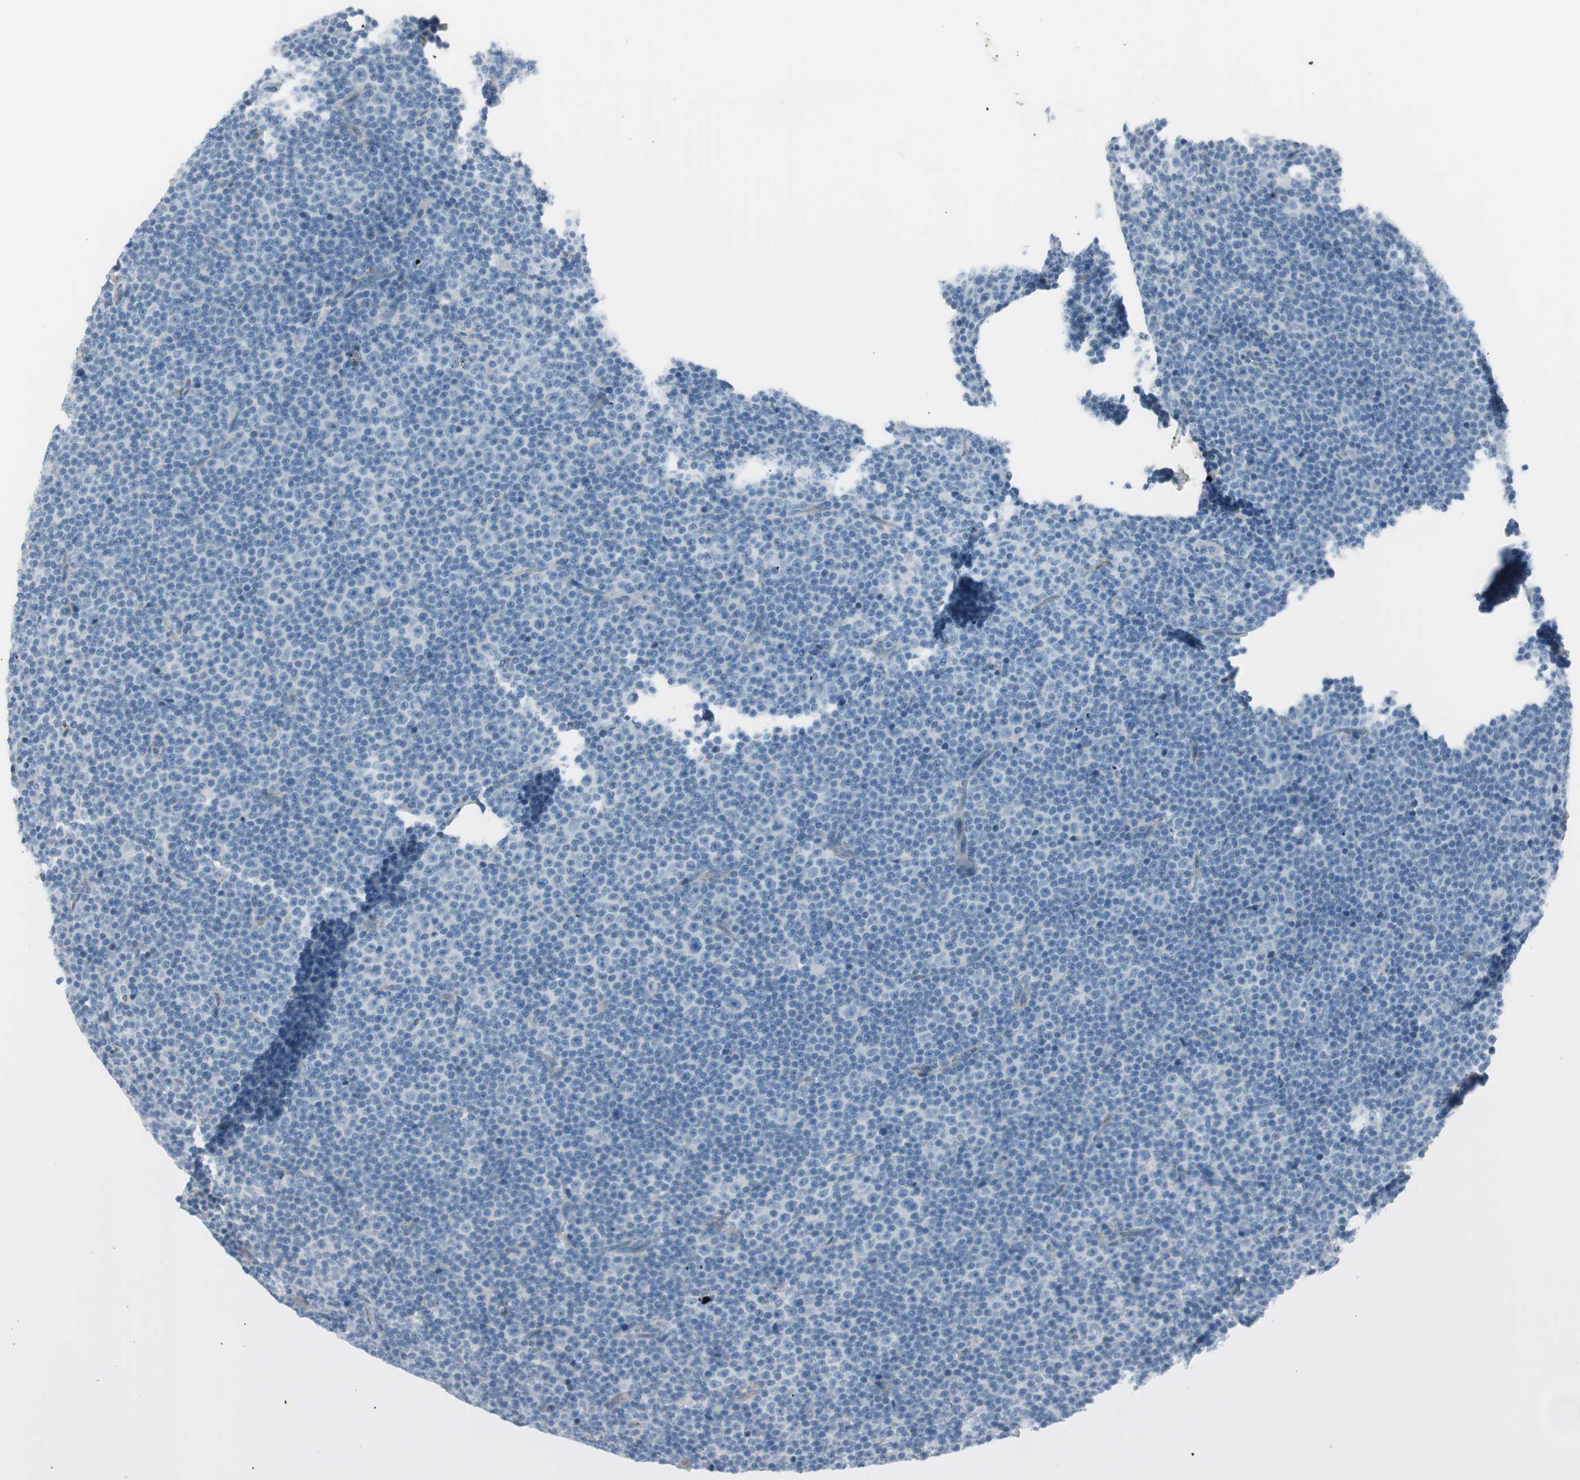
{"staining": {"intensity": "negative", "quantity": "none", "location": "none"}, "tissue": "lymphoma", "cell_type": "Tumor cells", "image_type": "cancer", "snomed": [{"axis": "morphology", "description": "Malignant lymphoma, non-Hodgkin's type, Low grade"}, {"axis": "topography", "description": "Lymph node"}], "caption": "Malignant lymphoma, non-Hodgkin's type (low-grade) stained for a protein using IHC displays no expression tumor cells.", "gene": "CACNA2D1", "patient": {"sex": "female", "age": 67}}